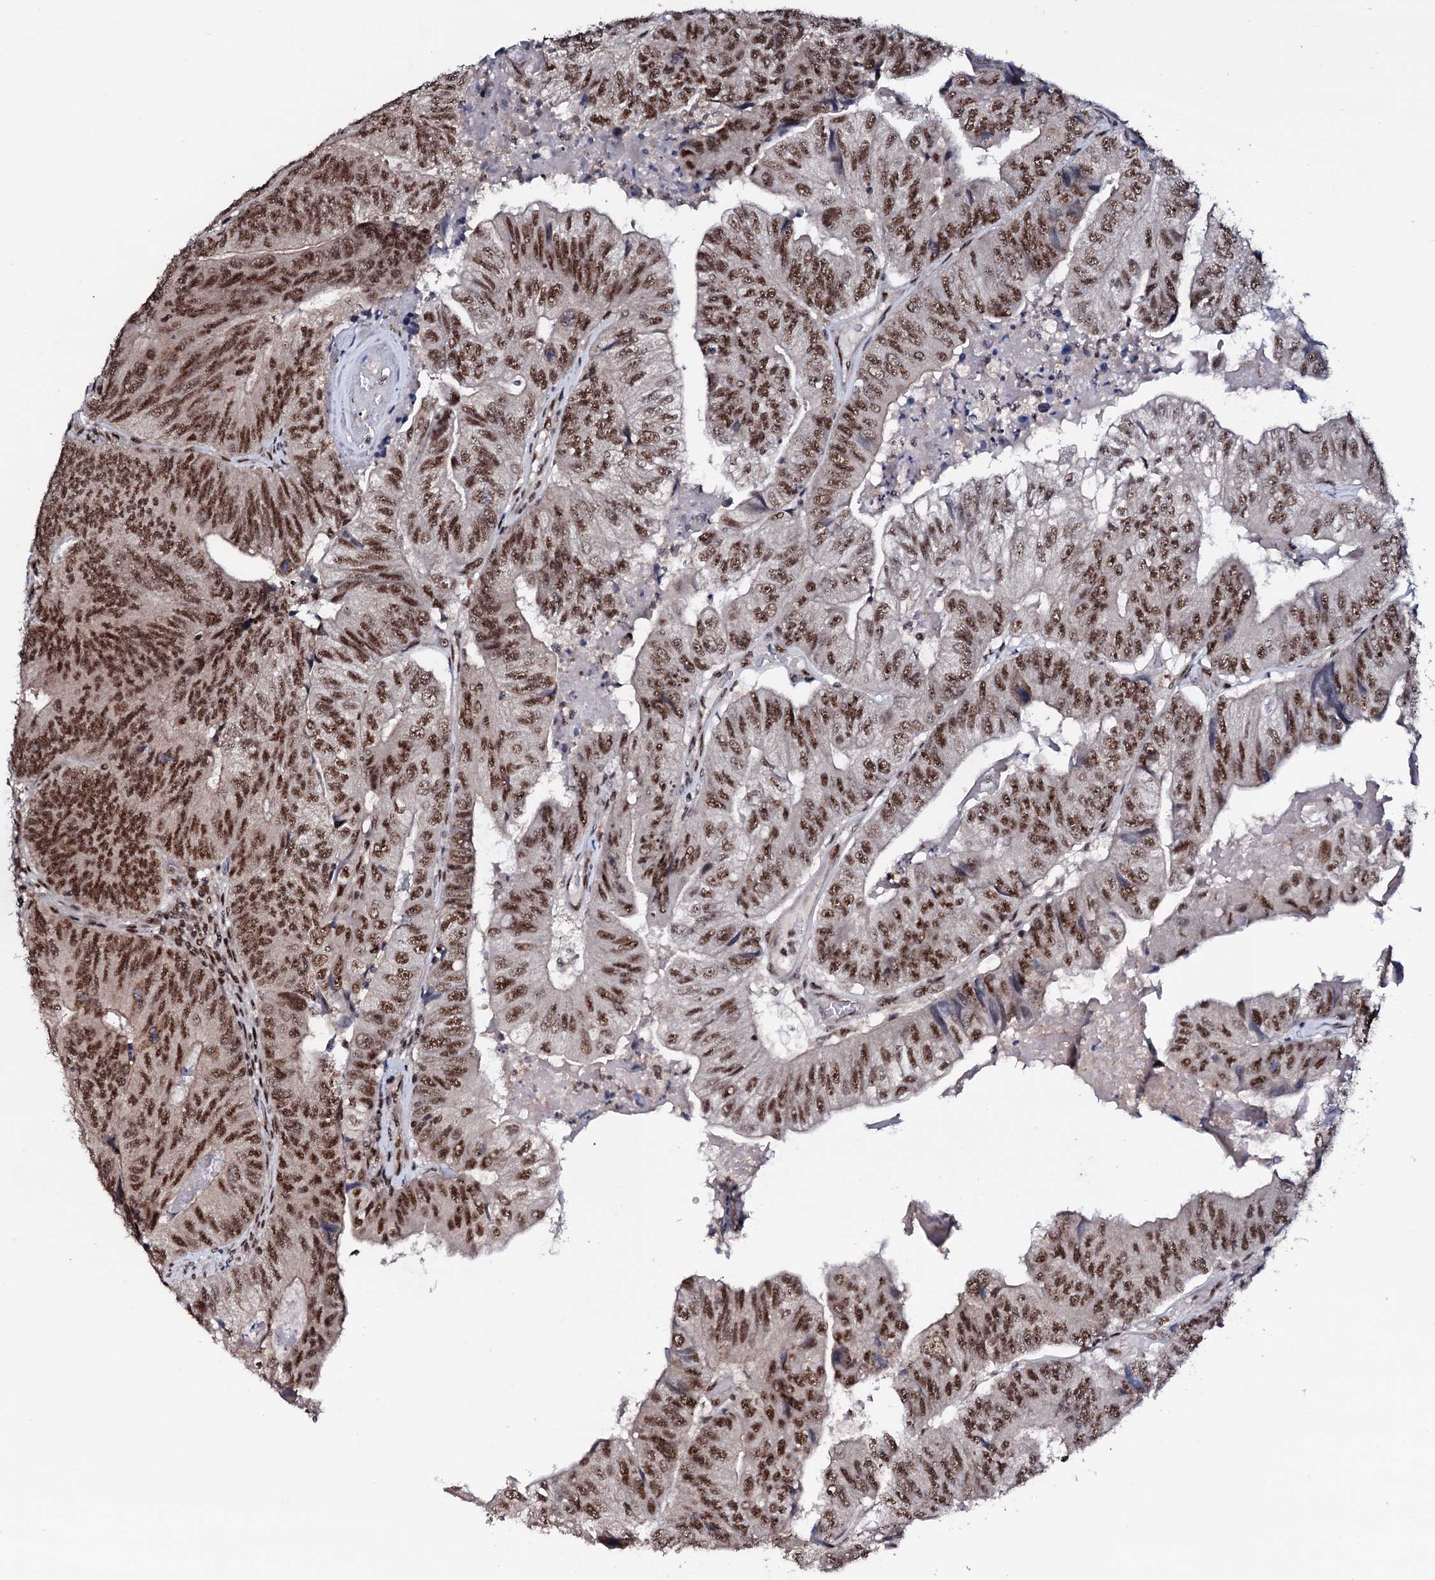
{"staining": {"intensity": "moderate", "quantity": ">75%", "location": "nuclear"}, "tissue": "colorectal cancer", "cell_type": "Tumor cells", "image_type": "cancer", "snomed": [{"axis": "morphology", "description": "Adenocarcinoma, NOS"}, {"axis": "topography", "description": "Colon"}], "caption": "Brown immunohistochemical staining in human colorectal cancer exhibits moderate nuclear expression in about >75% of tumor cells.", "gene": "PRPF18", "patient": {"sex": "female", "age": 67}}